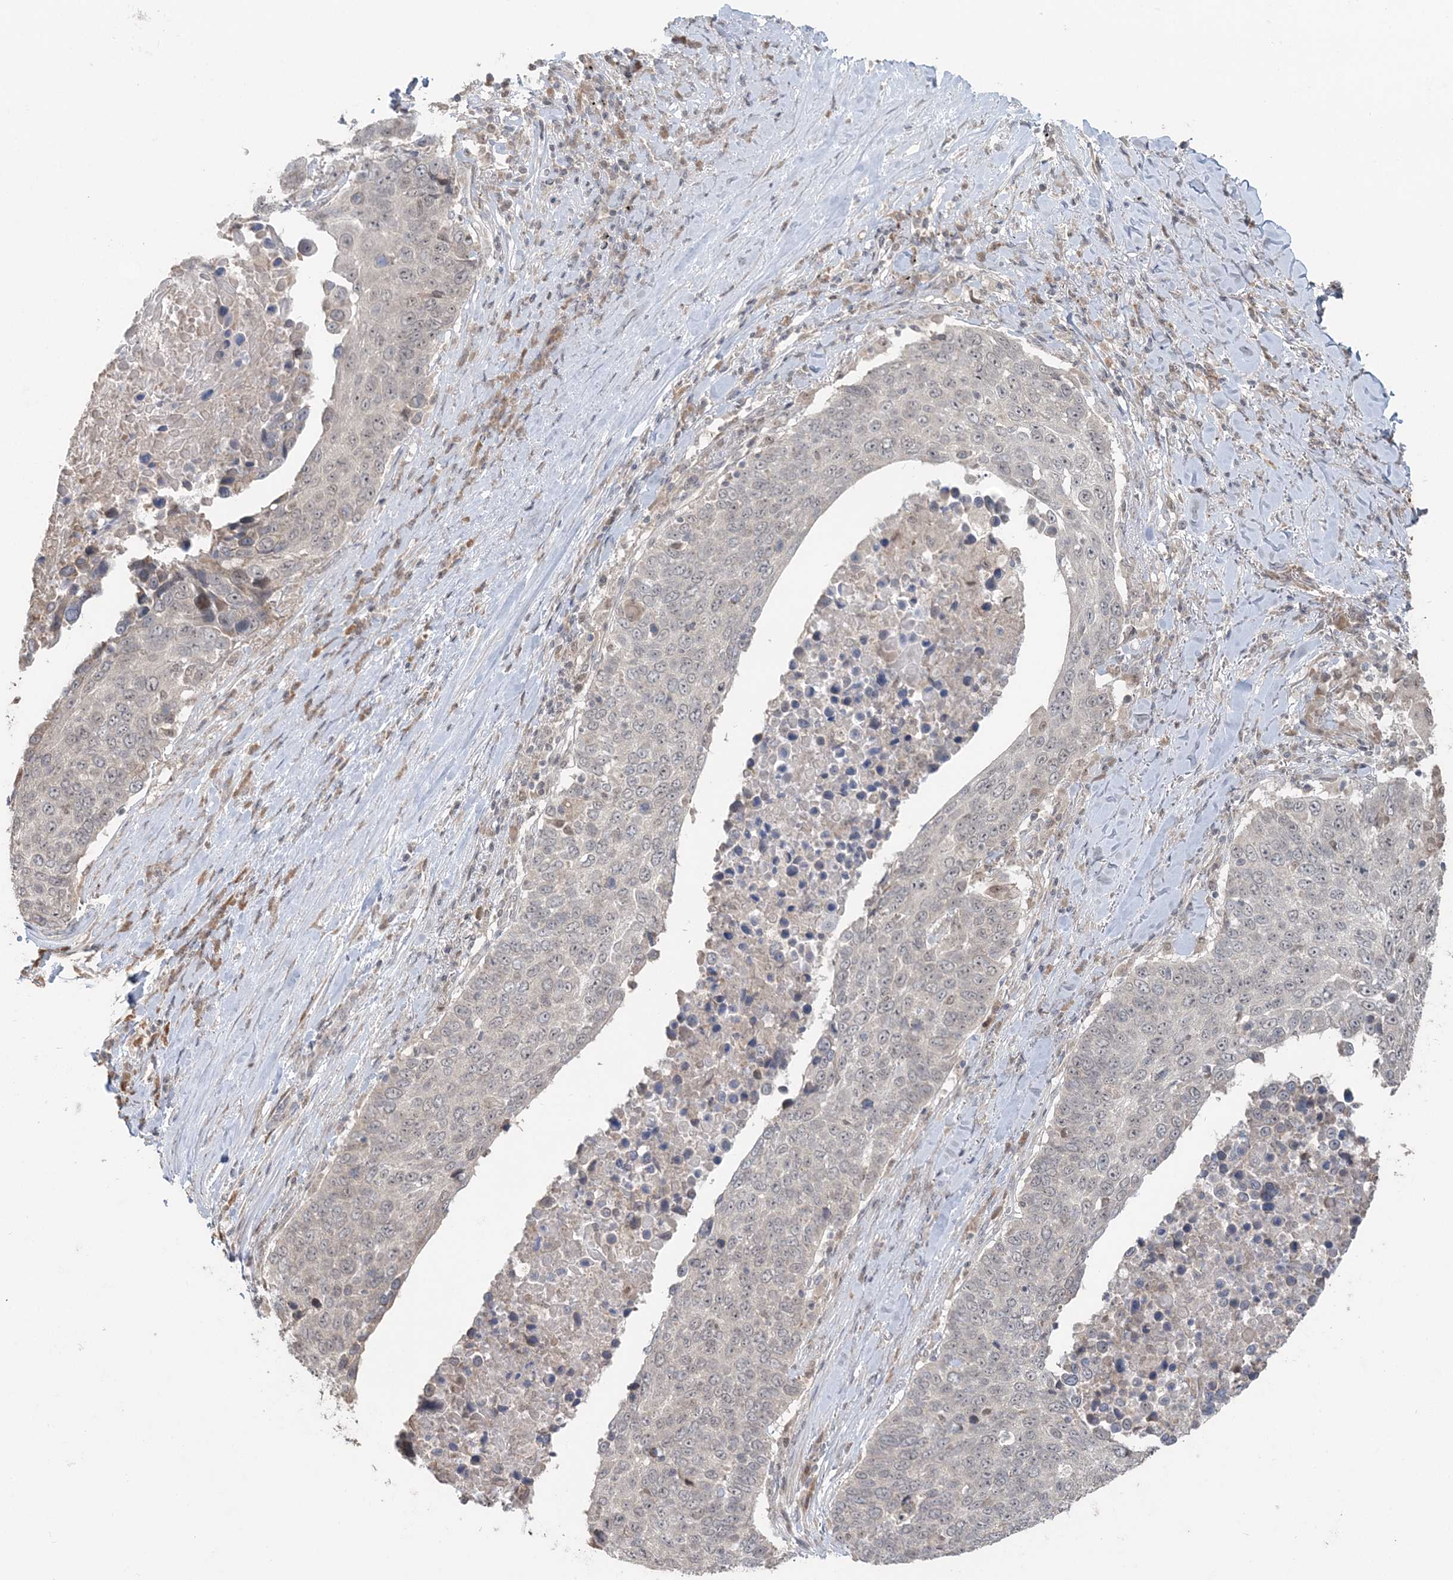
{"staining": {"intensity": "negative", "quantity": "none", "location": "none"}, "tissue": "lung cancer", "cell_type": "Tumor cells", "image_type": "cancer", "snomed": [{"axis": "morphology", "description": "Squamous cell carcinoma, NOS"}, {"axis": "topography", "description": "Lung"}], "caption": "High magnification brightfield microscopy of lung cancer (squamous cell carcinoma) stained with DAB (3,3'-diaminobenzidine) (brown) and counterstained with hematoxylin (blue): tumor cells show no significant positivity.", "gene": "SLU7", "patient": {"sex": "male", "age": 66}}